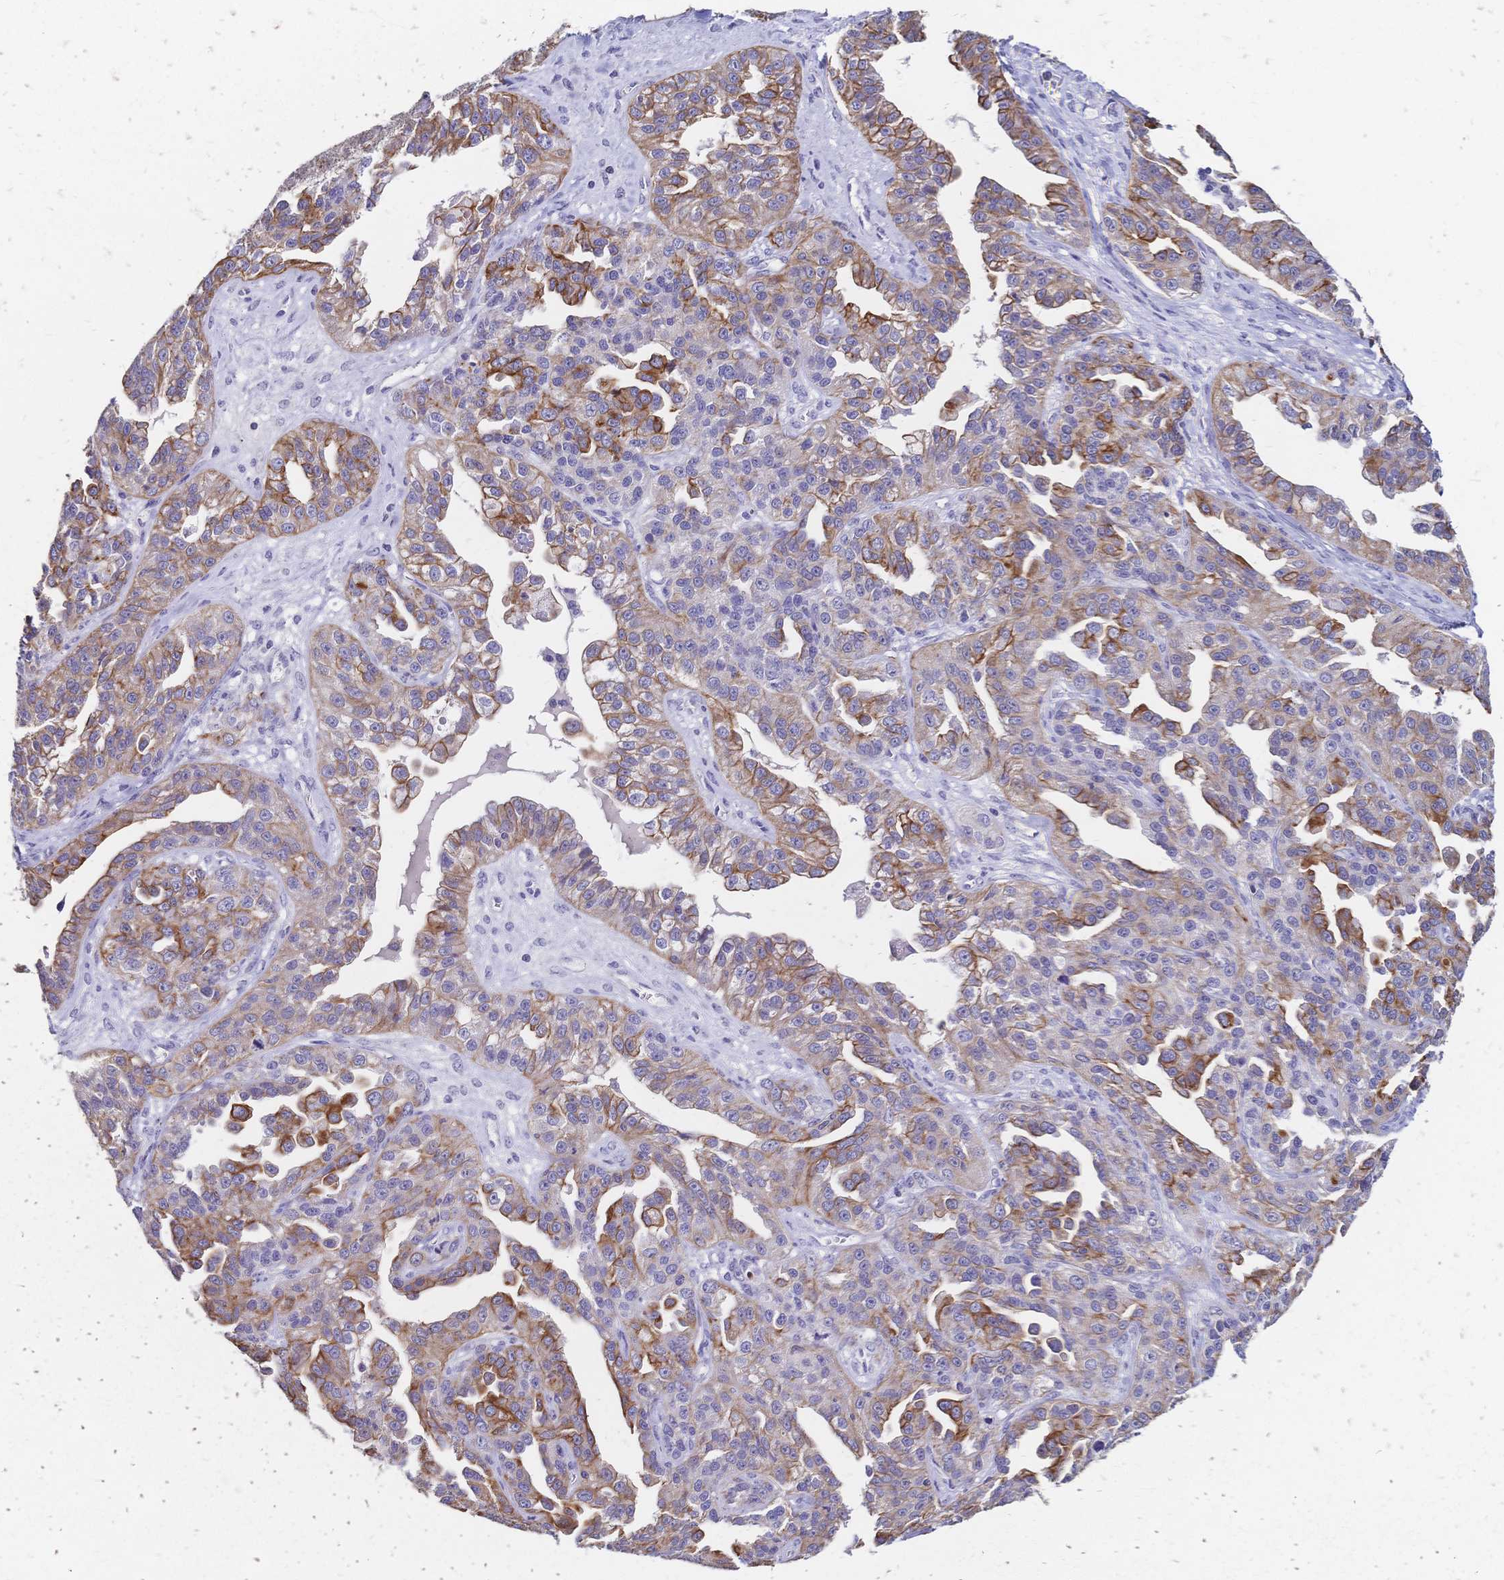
{"staining": {"intensity": "moderate", "quantity": ">75%", "location": "cytoplasmic/membranous"}, "tissue": "ovarian cancer", "cell_type": "Tumor cells", "image_type": "cancer", "snomed": [{"axis": "morphology", "description": "Cystadenocarcinoma, serous, NOS"}, {"axis": "topography", "description": "Ovary"}], "caption": "Human serous cystadenocarcinoma (ovarian) stained for a protein (brown) exhibits moderate cytoplasmic/membranous positive staining in approximately >75% of tumor cells.", "gene": "DTNB", "patient": {"sex": "female", "age": 75}}